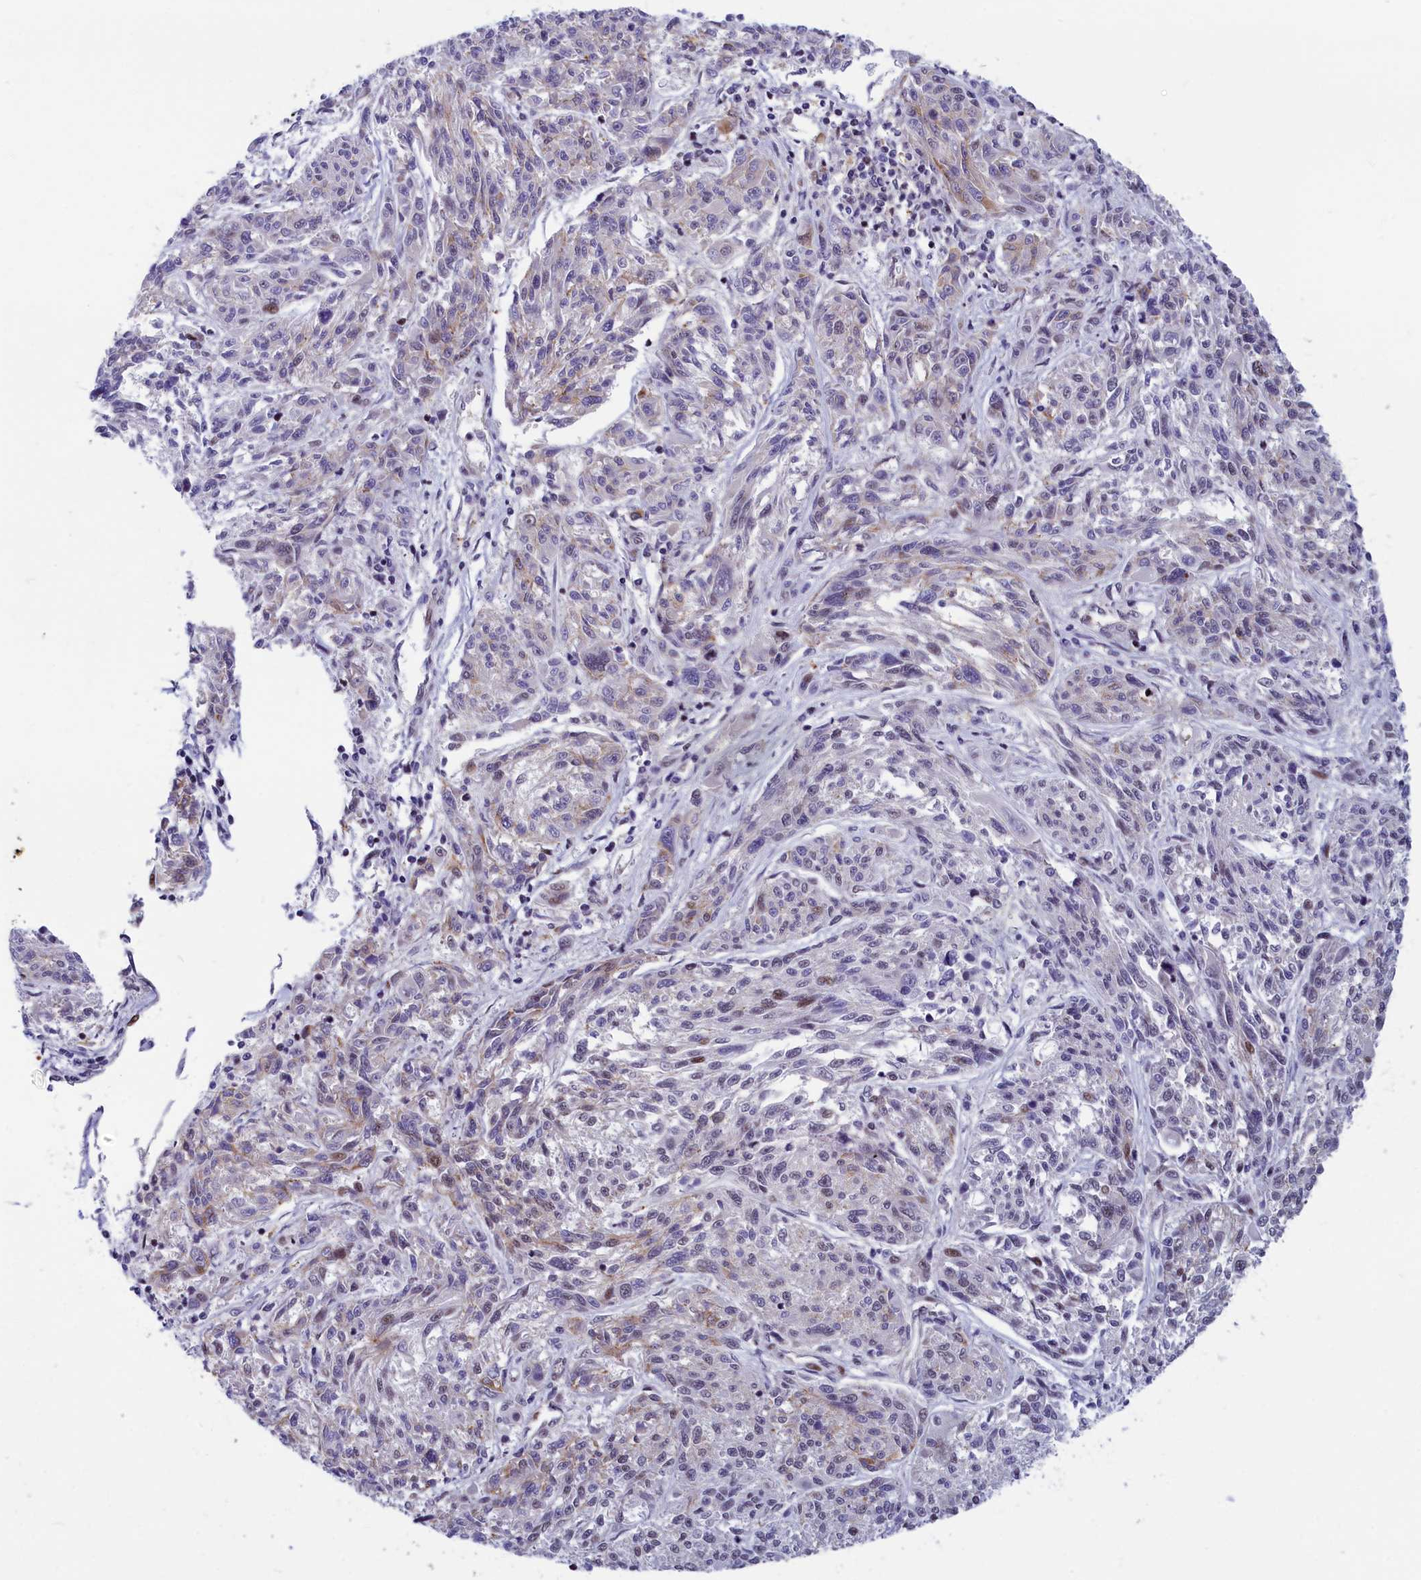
{"staining": {"intensity": "weak", "quantity": "<25%", "location": "cytoplasmic/membranous"}, "tissue": "melanoma", "cell_type": "Tumor cells", "image_type": "cancer", "snomed": [{"axis": "morphology", "description": "Malignant melanoma, NOS"}, {"axis": "topography", "description": "Skin"}], "caption": "Immunohistochemistry (IHC) photomicrograph of melanoma stained for a protein (brown), which demonstrates no expression in tumor cells.", "gene": "ANKRD34B", "patient": {"sex": "male", "age": 53}}